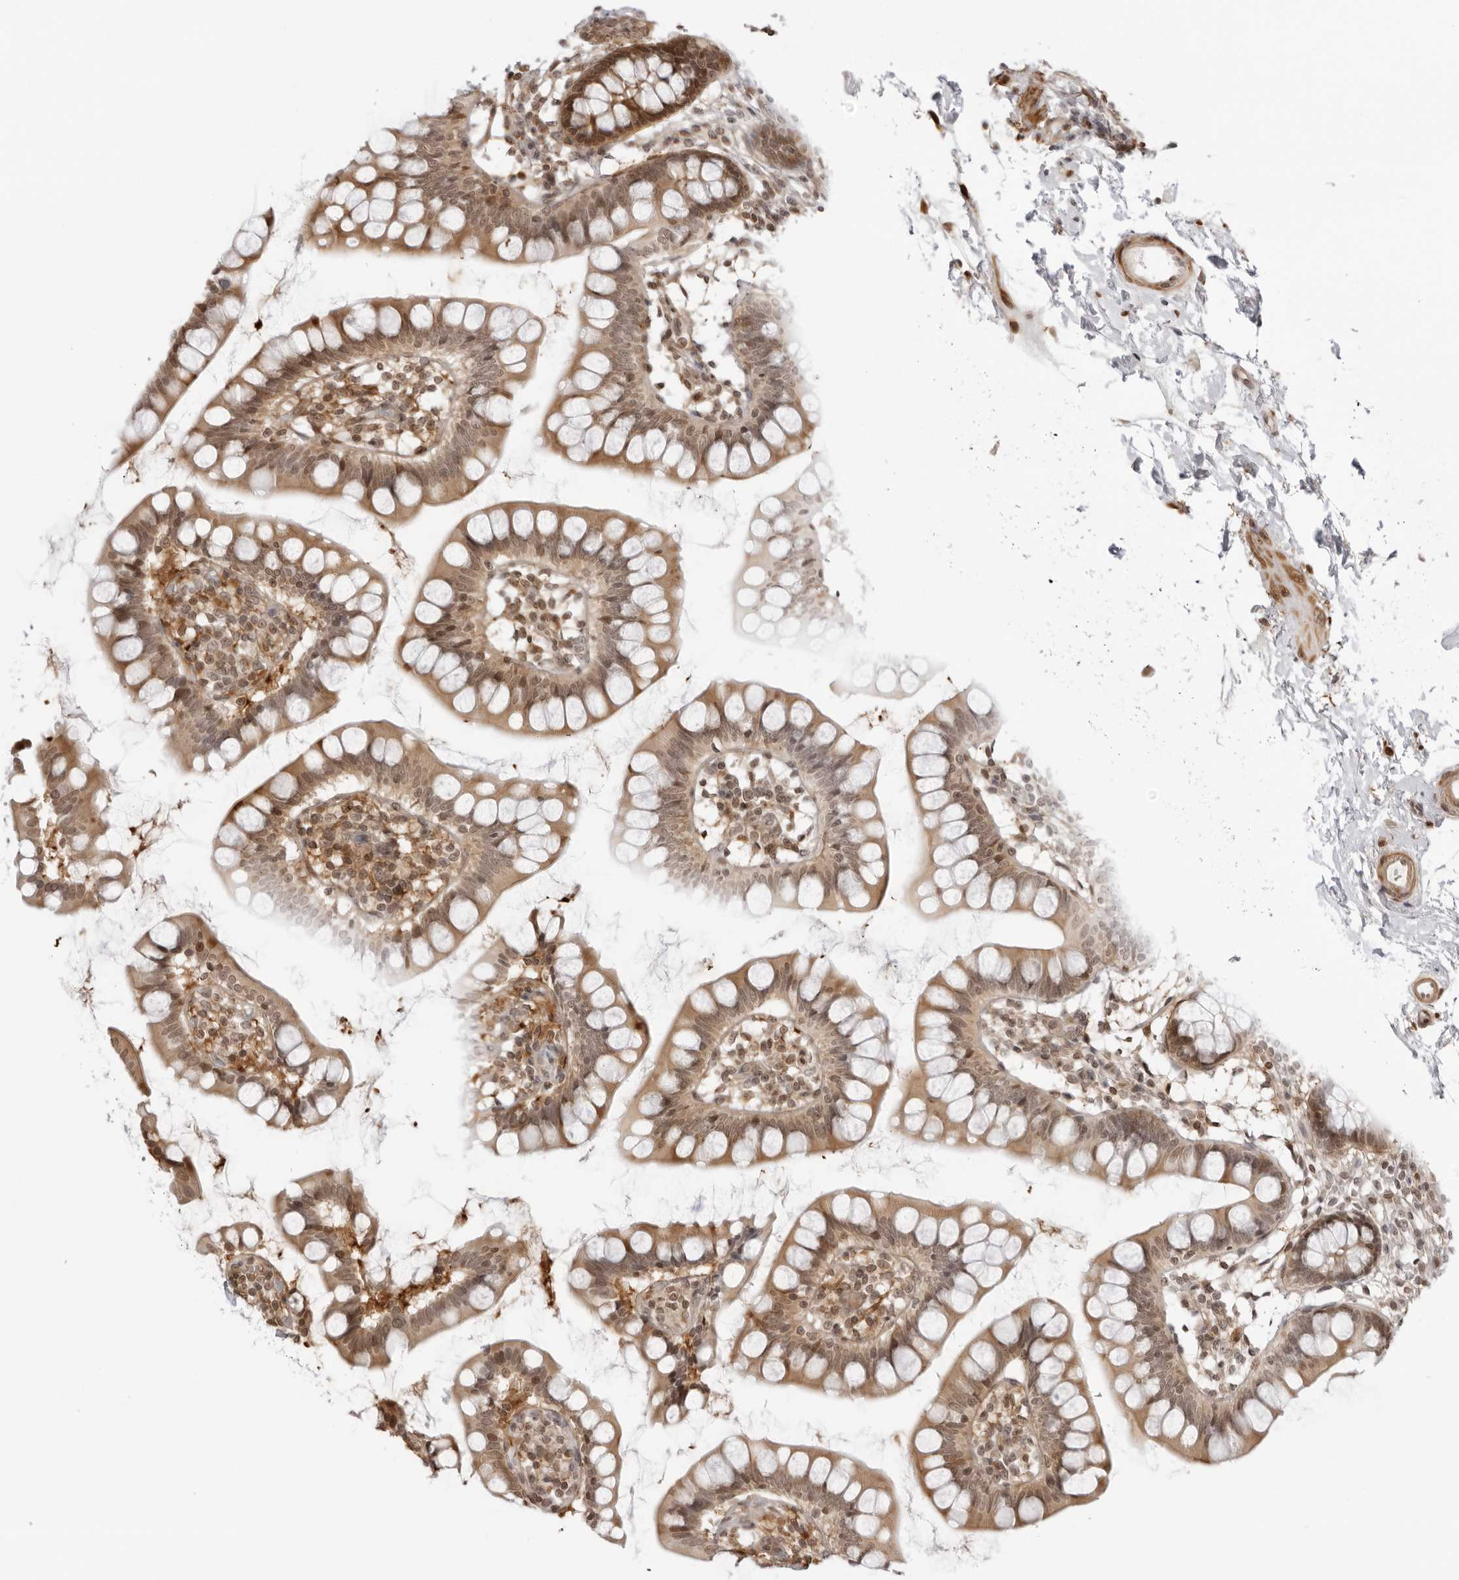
{"staining": {"intensity": "moderate", "quantity": ">75%", "location": "cytoplasmic/membranous,nuclear"}, "tissue": "small intestine", "cell_type": "Glandular cells", "image_type": "normal", "snomed": [{"axis": "morphology", "description": "Normal tissue, NOS"}, {"axis": "topography", "description": "Small intestine"}], "caption": "Immunohistochemistry (IHC) photomicrograph of normal small intestine stained for a protein (brown), which reveals medium levels of moderate cytoplasmic/membranous,nuclear staining in about >75% of glandular cells.", "gene": "RNF146", "patient": {"sex": "female", "age": 84}}